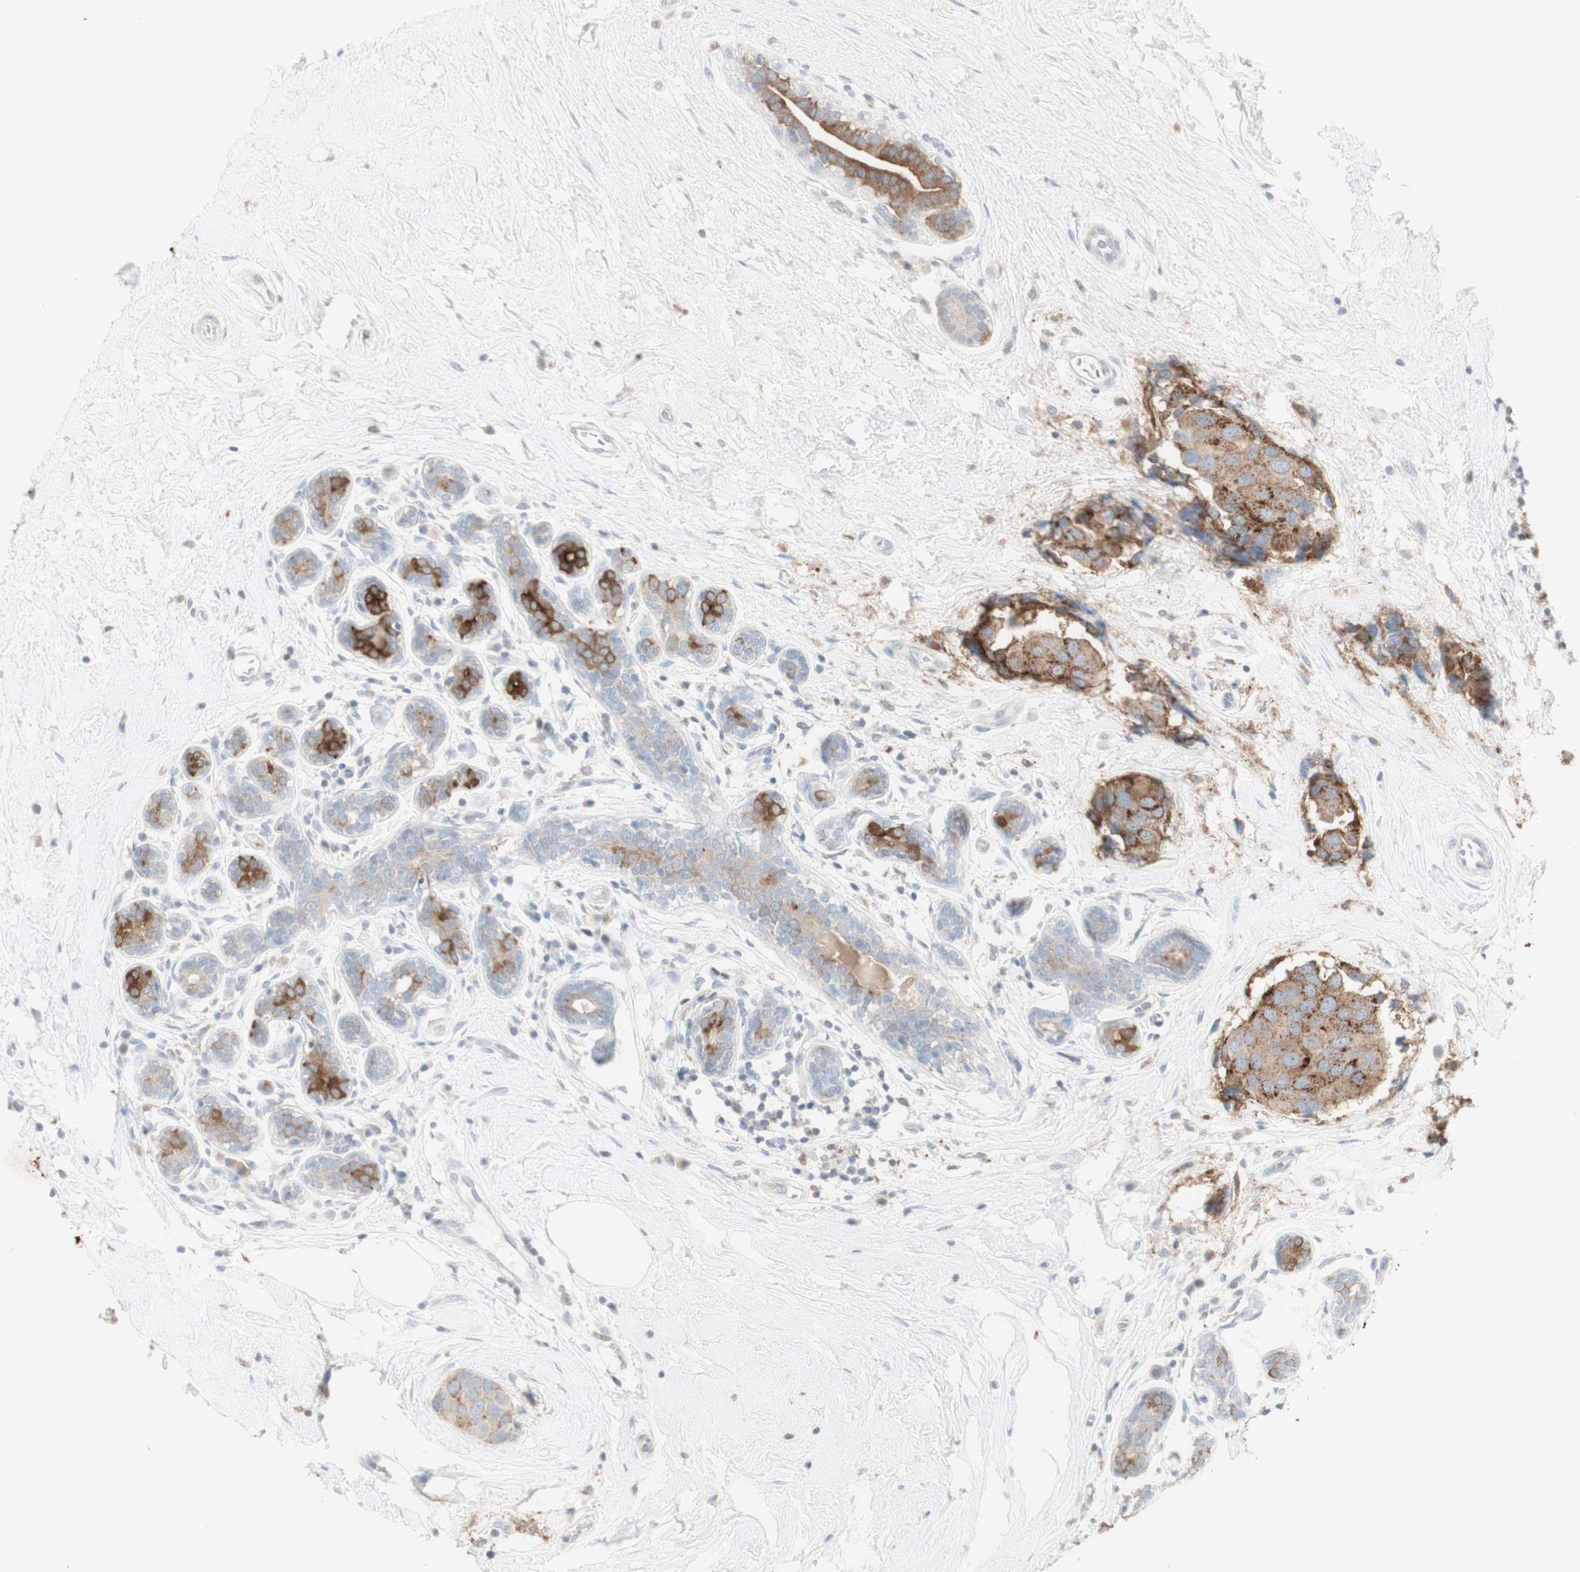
{"staining": {"intensity": "moderate", "quantity": ">75%", "location": "cytoplasmic/membranous"}, "tissue": "breast cancer", "cell_type": "Tumor cells", "image_type": "cancer", "snomed": [{"axis": "morphology", "description": "Normal tissue, NOS"}, {"axis": "morphology", "description": "Duct carcinoma"}, {"axis": "topography", "description": "Breast"}], "caption": "Protein expression analysis of infiltrating ductal carcinoma (breast) demonstrates moderate cytoplasmic/membranous staining in about >75% of tumor cells.", "gene": "ATP6V1B1", "patient": {"sex": "female", "age": 39}}